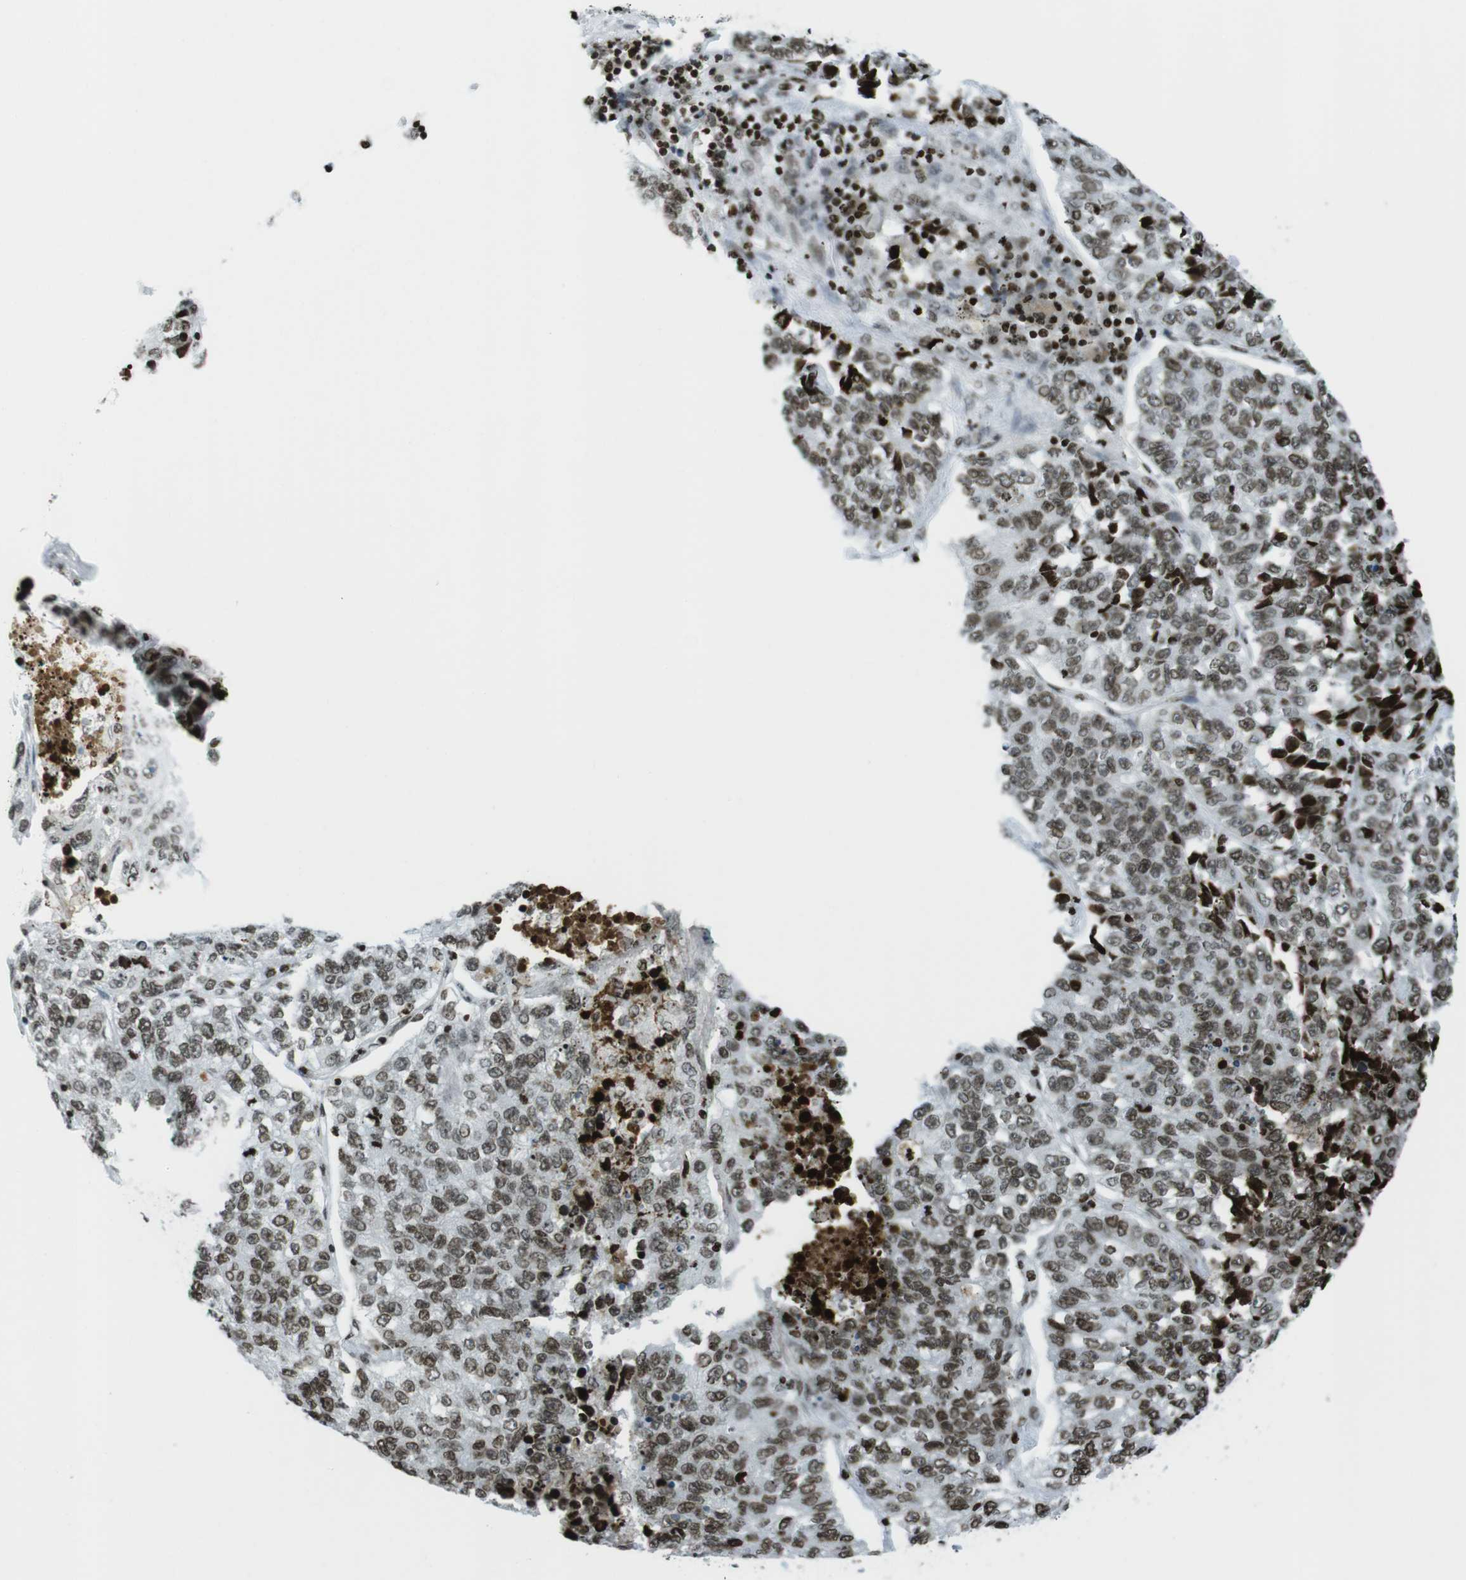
{"staining": {"intensity": "moderate", "quantity": ">75%", "location": "nuclear"}, "tissue": "lung cancer", "cell_type": "Tumor cells", "image_type": "cancer", "snomed": [{"axis": "morphology", "description": "Adenocarcinoma, NOS"}, {"axis": "topography", "description": "Lung"}], "caption": "A high-resolution micrograph shows immunohistochemistry (IHC) staining of lung cancer, which displays moderate nuclear staining in approximately >75% of tumor cells.", "gene": "H2AC8", "patient": {"sex": "male", "age": 49}}